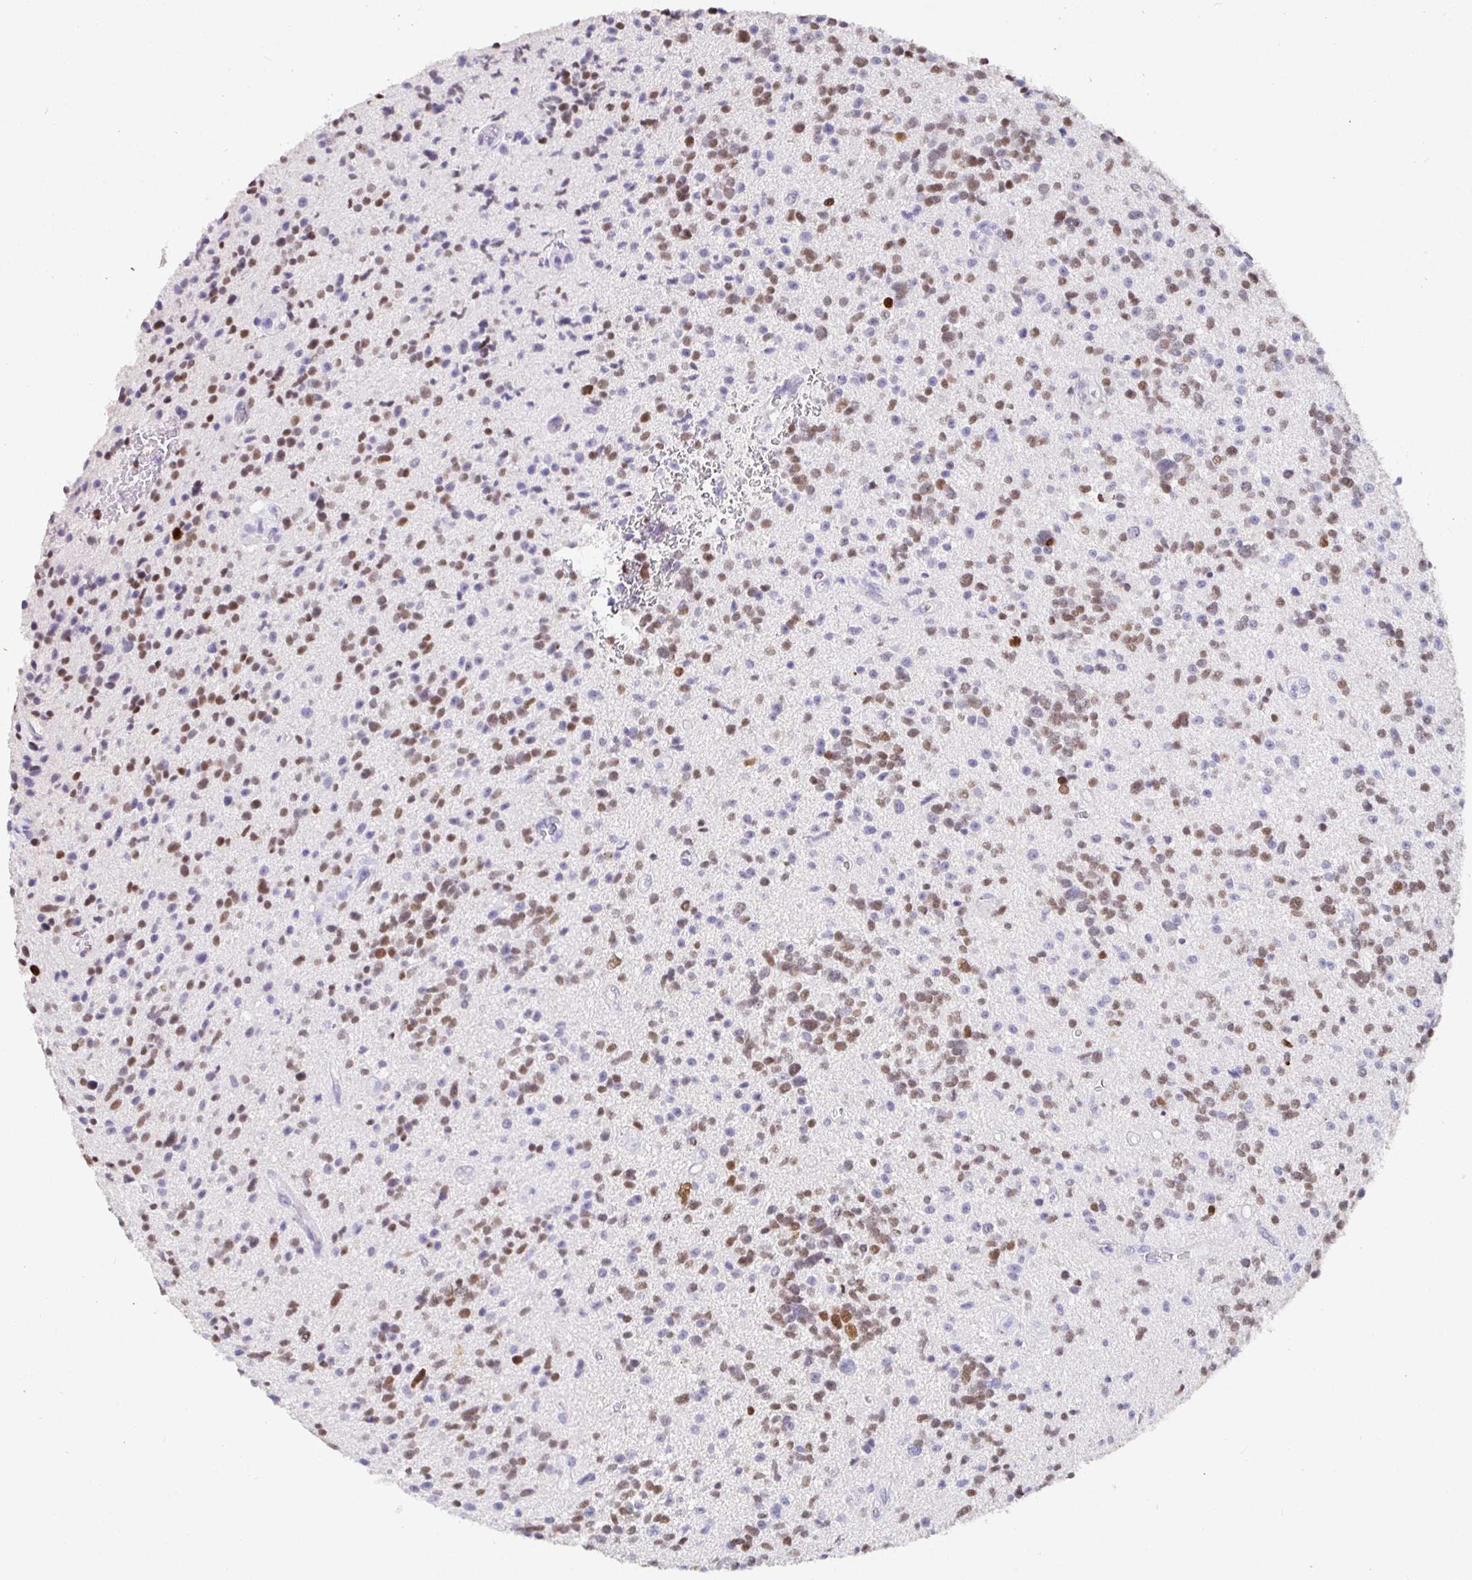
{"staining": {"intensity": "moderate", "quantity": "25%-75%", "location": "nuclear"}, "tissue": "glioma", "cell_type": "Tumor cells", "image_type": "cancer", "snomed": [{"axis": "morphology", "description": "Glioma, malignant, High grade"}, {"axis": "topography", "description": "Brain"}], "caption": "This is a micrograph of IHC staining of glioma, which shows moderate expression in the nuclear of tumor cells.", "gene": "SATB1", "patient": {"sex": "male", "age": 29}}